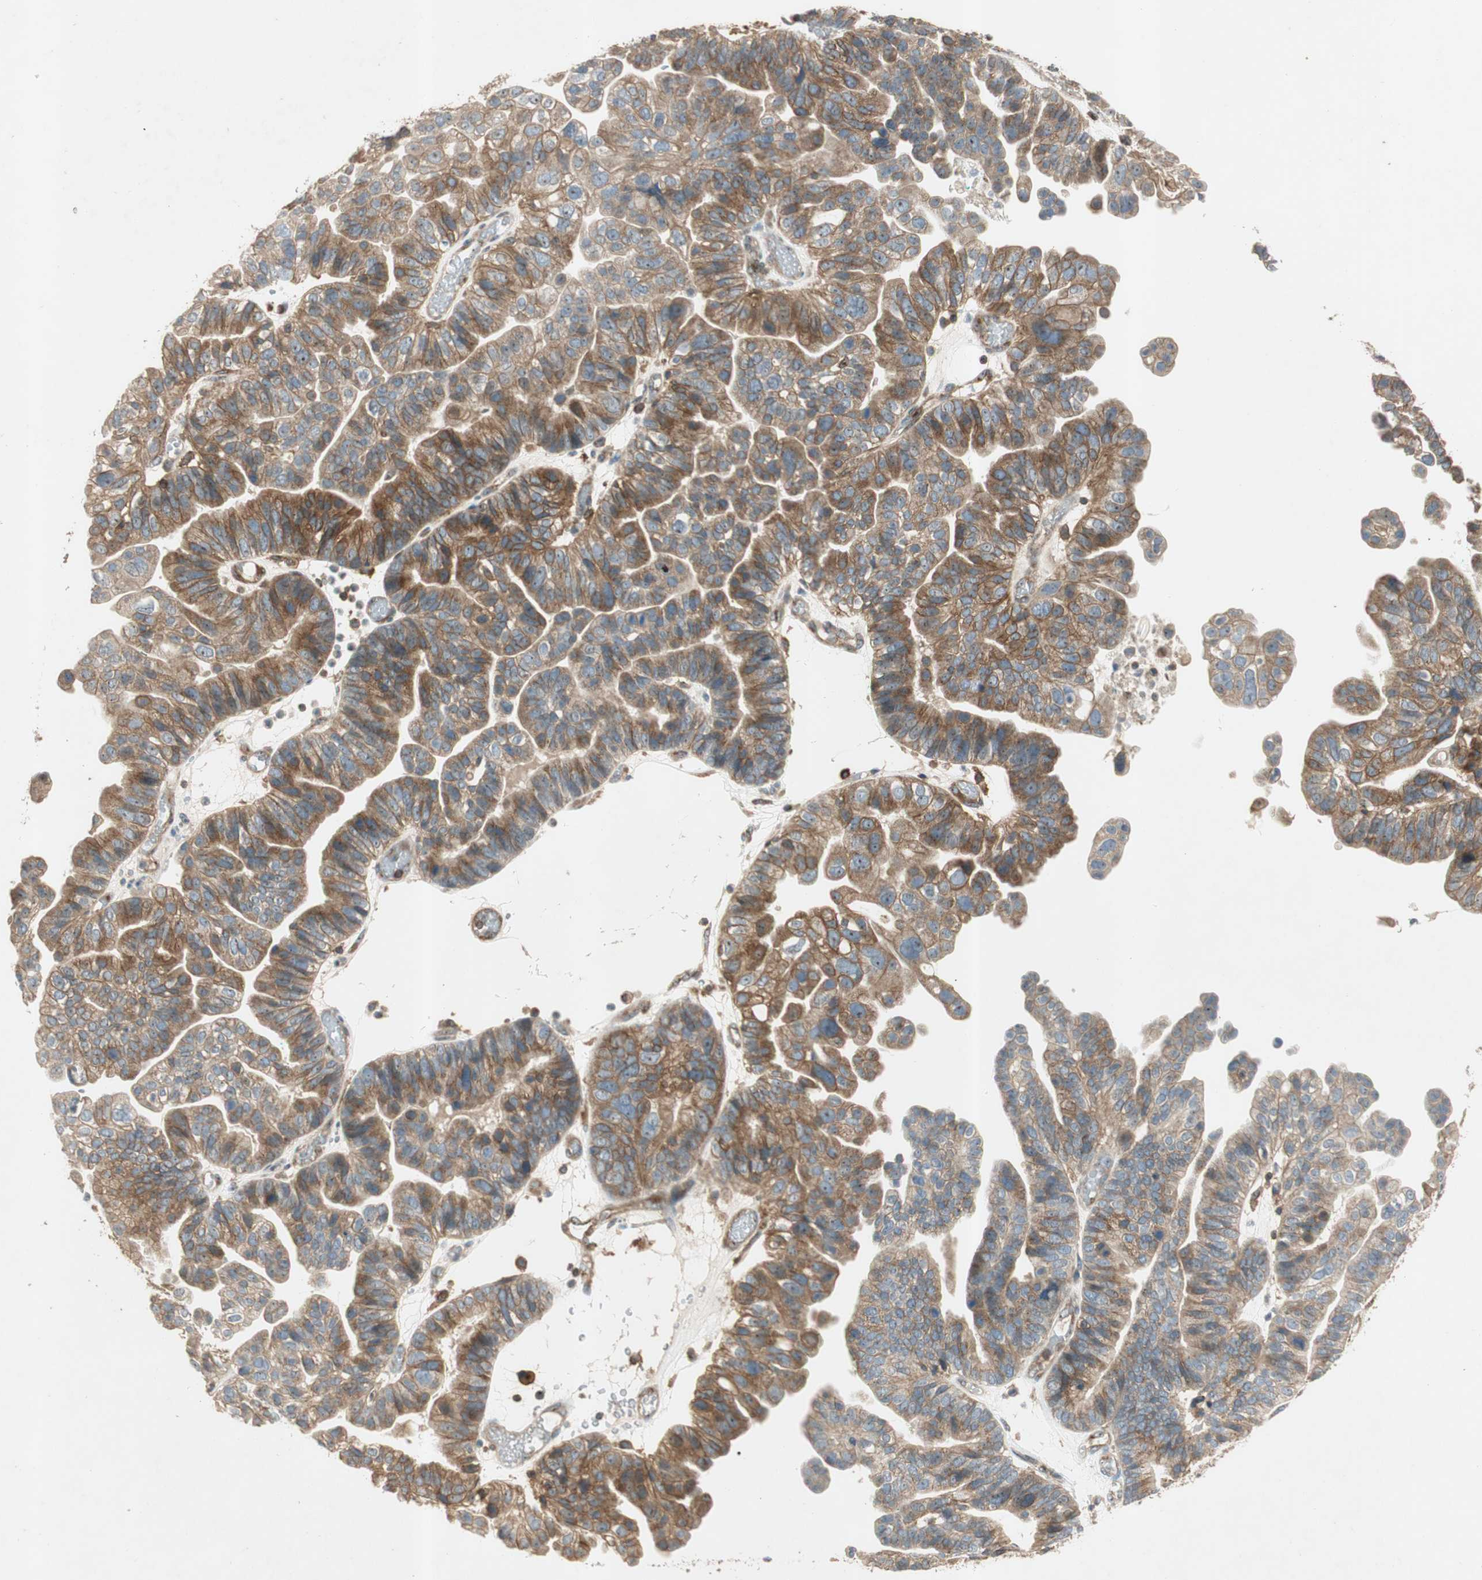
{"staining": {"intensity": "moderate", "quantity": ">75%", "location": "cytoplasmic/membranous"}, "tissue": "ovarian cancer", "cell_type": "Tumor cells", "image_type": "cancer", "snomed": [{"axis": "morphology", "description": "Cystadenocarcinoma, serous, NOS"}, {"axis": "topography", "description": "Ovary"}], "caption": "A medium amount of moderate cytoplasmic/membranous positivity is seen in approximately >75% of tumor cells in serous cystadenocarcinoma (ovarian) tissue. (IHC, brightfield microscopy, high magnification).", "gene": "BTN3A3", "patient": {"sex": "female", "age": 56}}